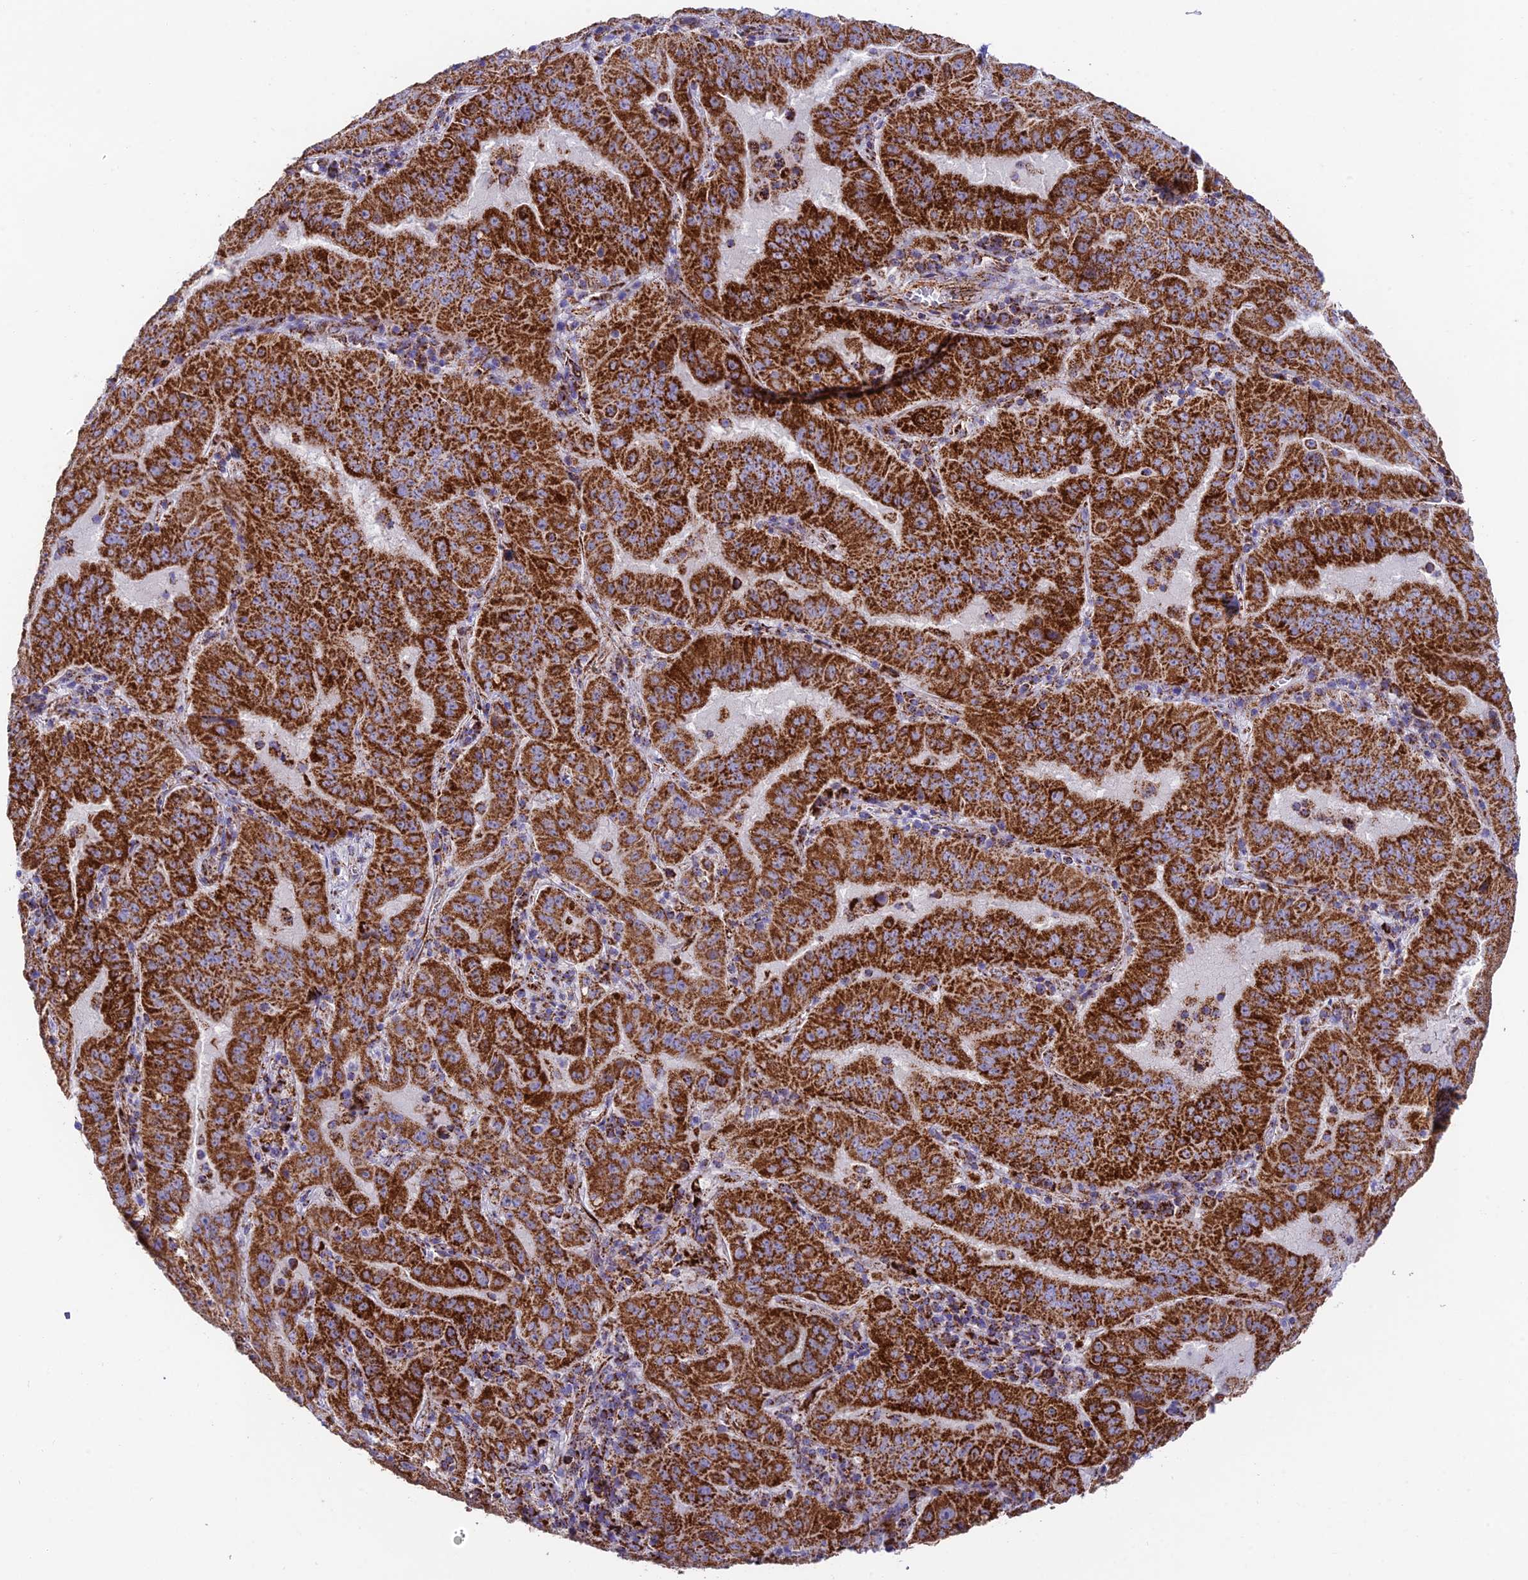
{"staining": {"intensity": "strong", "quantity": ">75%", "location": "cytoplasmic/membranous"}, "tissue": "pancreatic cancer", "cell_type": "Tumor cells", "image_type": "cancer", "snomed": [{"axis": "morphology", "description": "Adenocarcinoma, NOS"}, {"axis": "topography", "description": "Pancreas"}], "caption": "The histopathology image displays staining of pancreatic adenocarcinoma, revealing strong cytoplasmic/membranous protein positivity (brown color) within tumor cells.", "gene": "CHCHD3", "patient": {"sex": "male", "age": 63}}